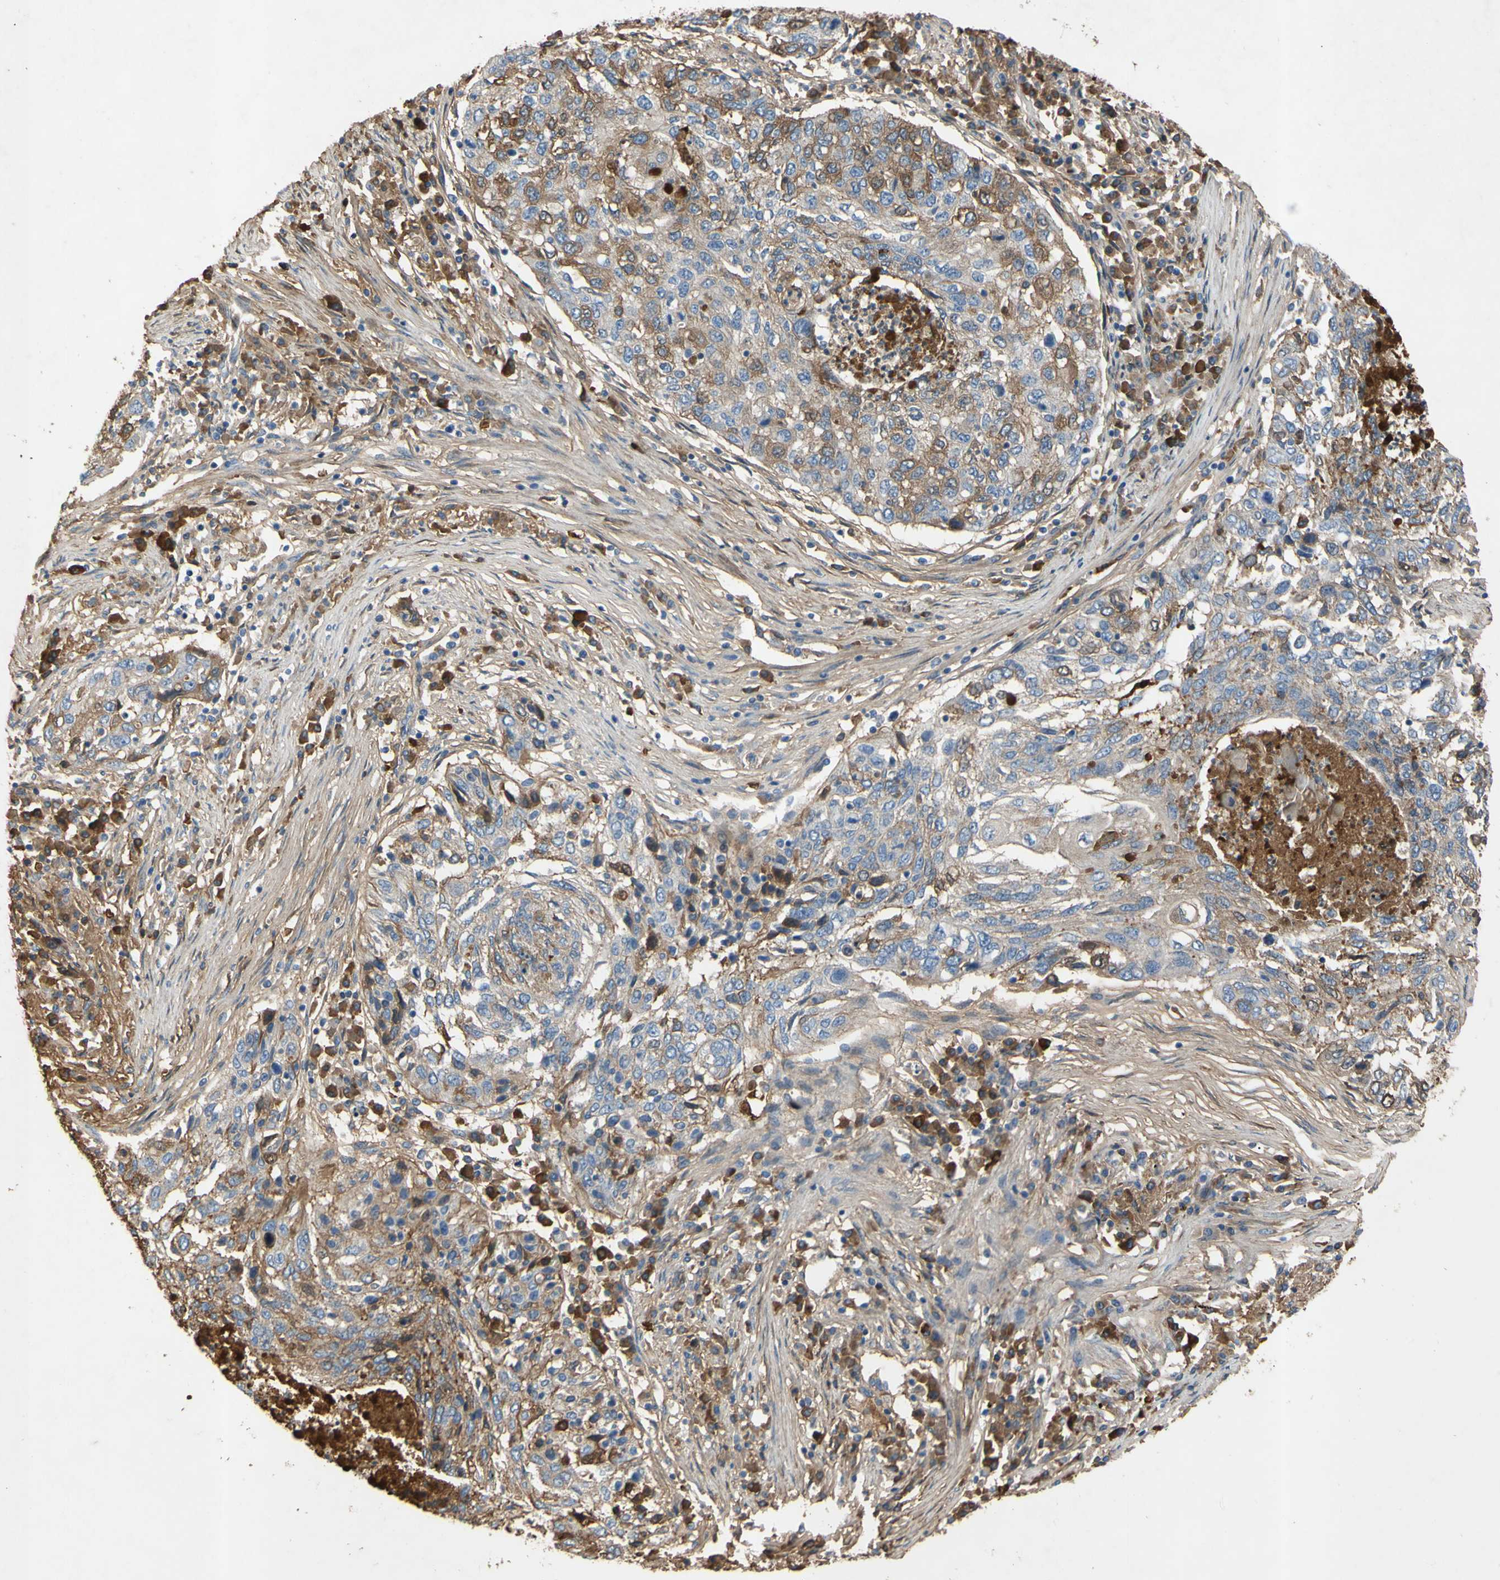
{"staining": {"intensity": "moderate", "quantity": "25%-75%", "location": "cytoplasmic/membranous"}, "tissue": "lung cancer", "cell_type": "Tumor cells", "image_type": "cancer", "snomed": [{"axis": "morphology", "description": "Squamous cell carcinoma, NOS"}, {"axis": "topography", "description": "Lung"}], "caption": "Protein expression analysis of squamous cell carcinoma (lung) exhibits moderate cytoplasmic/membranous expression in about 25%-75% of tumor cells.", "gene": "TIMP2", "patient": {"sex": "female", "age": 63}}